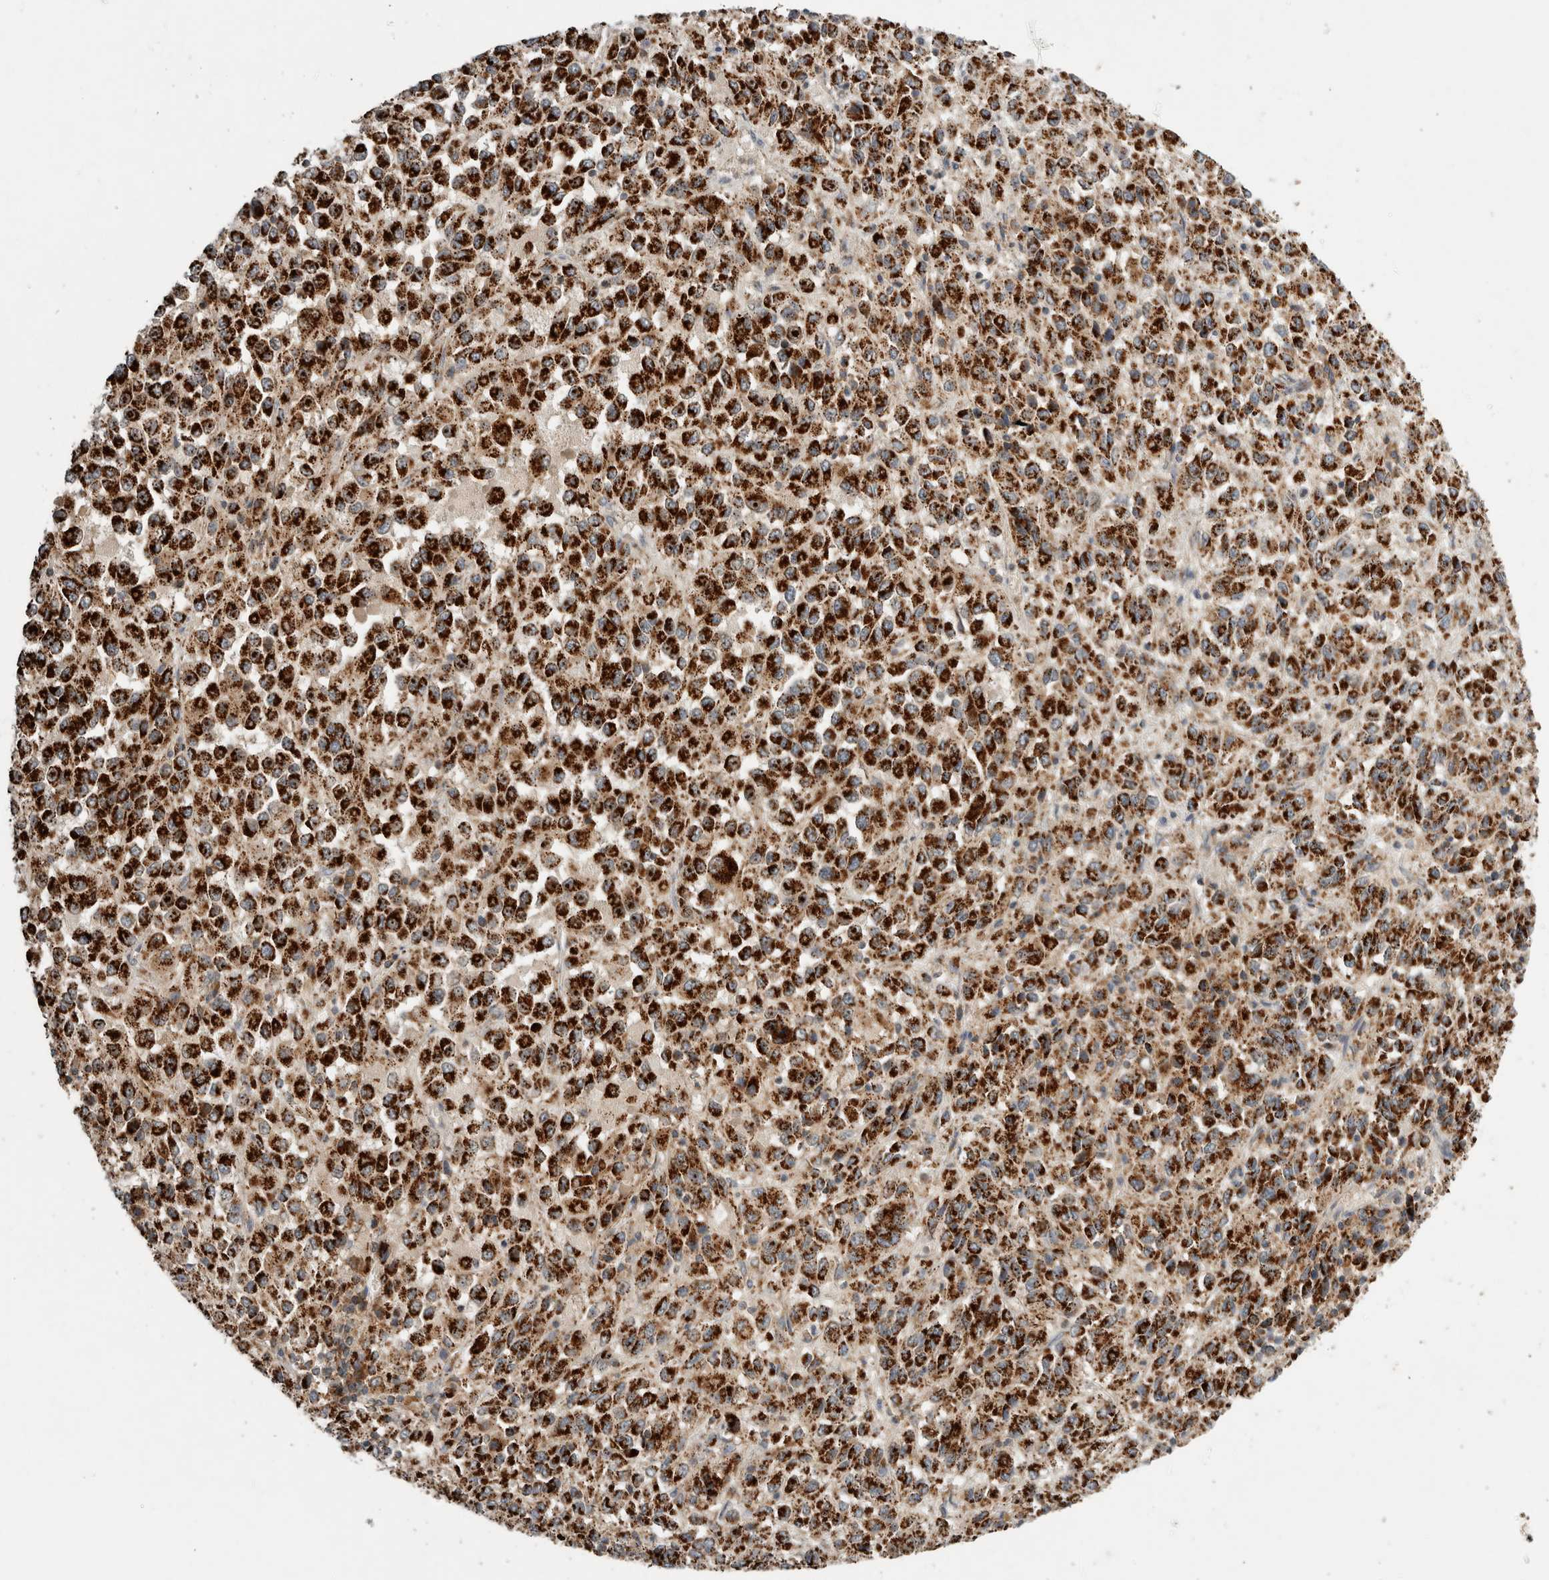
{"staining": {"intensity": "strong", "quantity": ">75%", "location": "cytoplasmic/membranous"}, "tissue": "melanoma", "cell_type": "Tumor cells", "image_type": "cancer", "snomed": [{"axis": "morphology", "description": "Malignant melanoma, Metastatic site"}, {"axis": "topography", "description": "Lung"}], "caption": "IHC staining of malignant melanoma (metastatic site), which exhibits high levels of strong cytoplasmic/membranous expression in about >75% of tumor cells indicating strong cytoplasmic/membranous protein expression. The staining was performed using DAB (brown) for protein detection and nuclei were counterstained in hematoxylin (blue).", "gene": "AMPD1", "patient": {"sex": "male", "age": 64}}